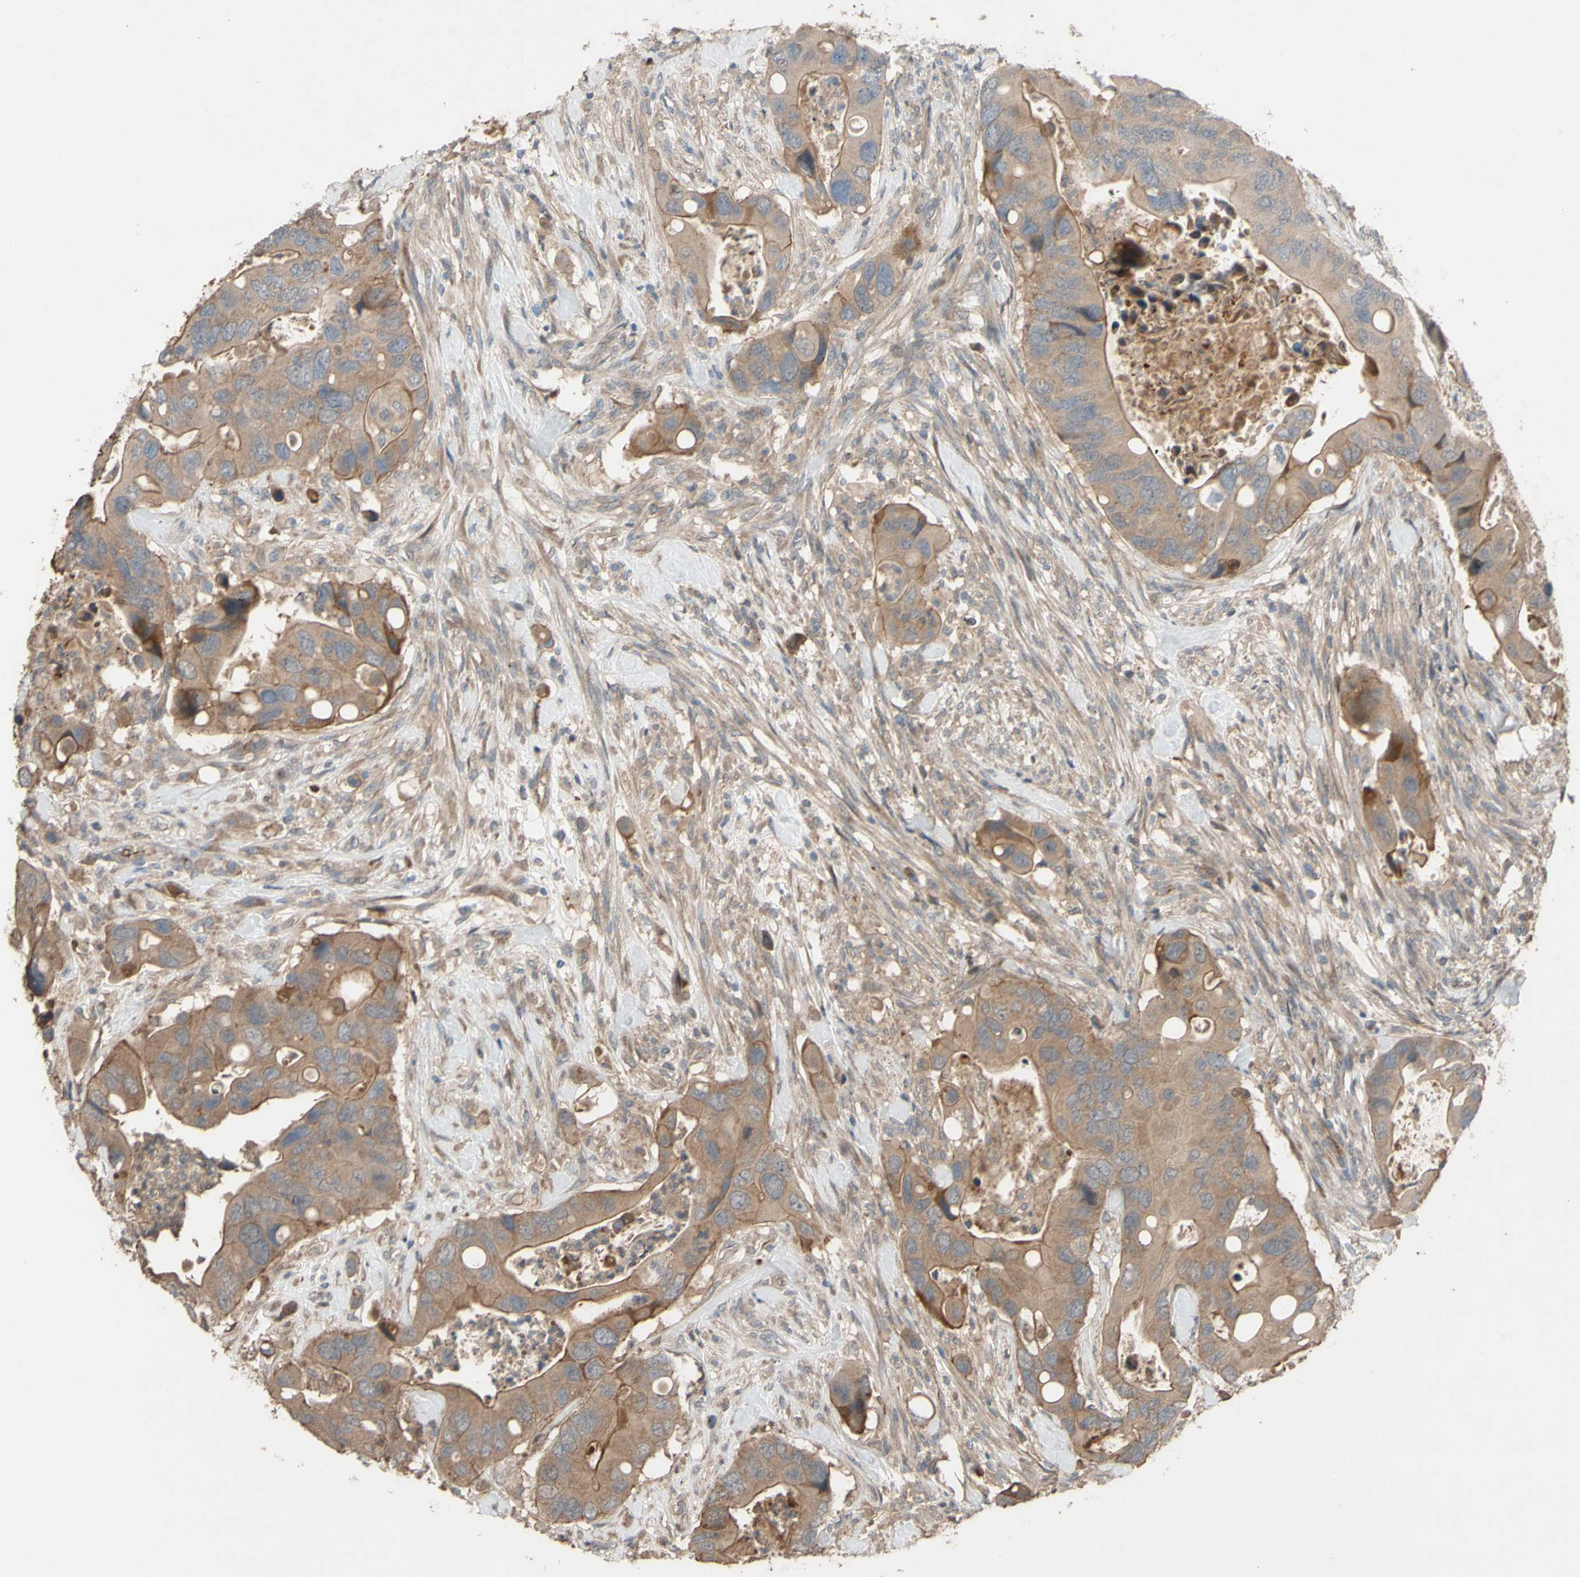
{"staining": {"intensity": "moderate", "quantity": ">75%", "location": "cytoplasmic/membranous"}, "tissue": "colorectal cancer", "cell_type": "Tumor cells", "image_type": "cancer", "snomed": [{"axis": "morphology", "description": "Adenocarcinoma, NOS"}, {"axis": "topography", "description": "Rectum"}], "caption": "Colorectal adenocarcinoma stained with immunohistochemistry (IHC) displays moderate cytoplasmic/membranous staining in approximately >75% of tumor cells.", "gene": "SHROOM4", "patient": {"sex": "female", "age": 57}}